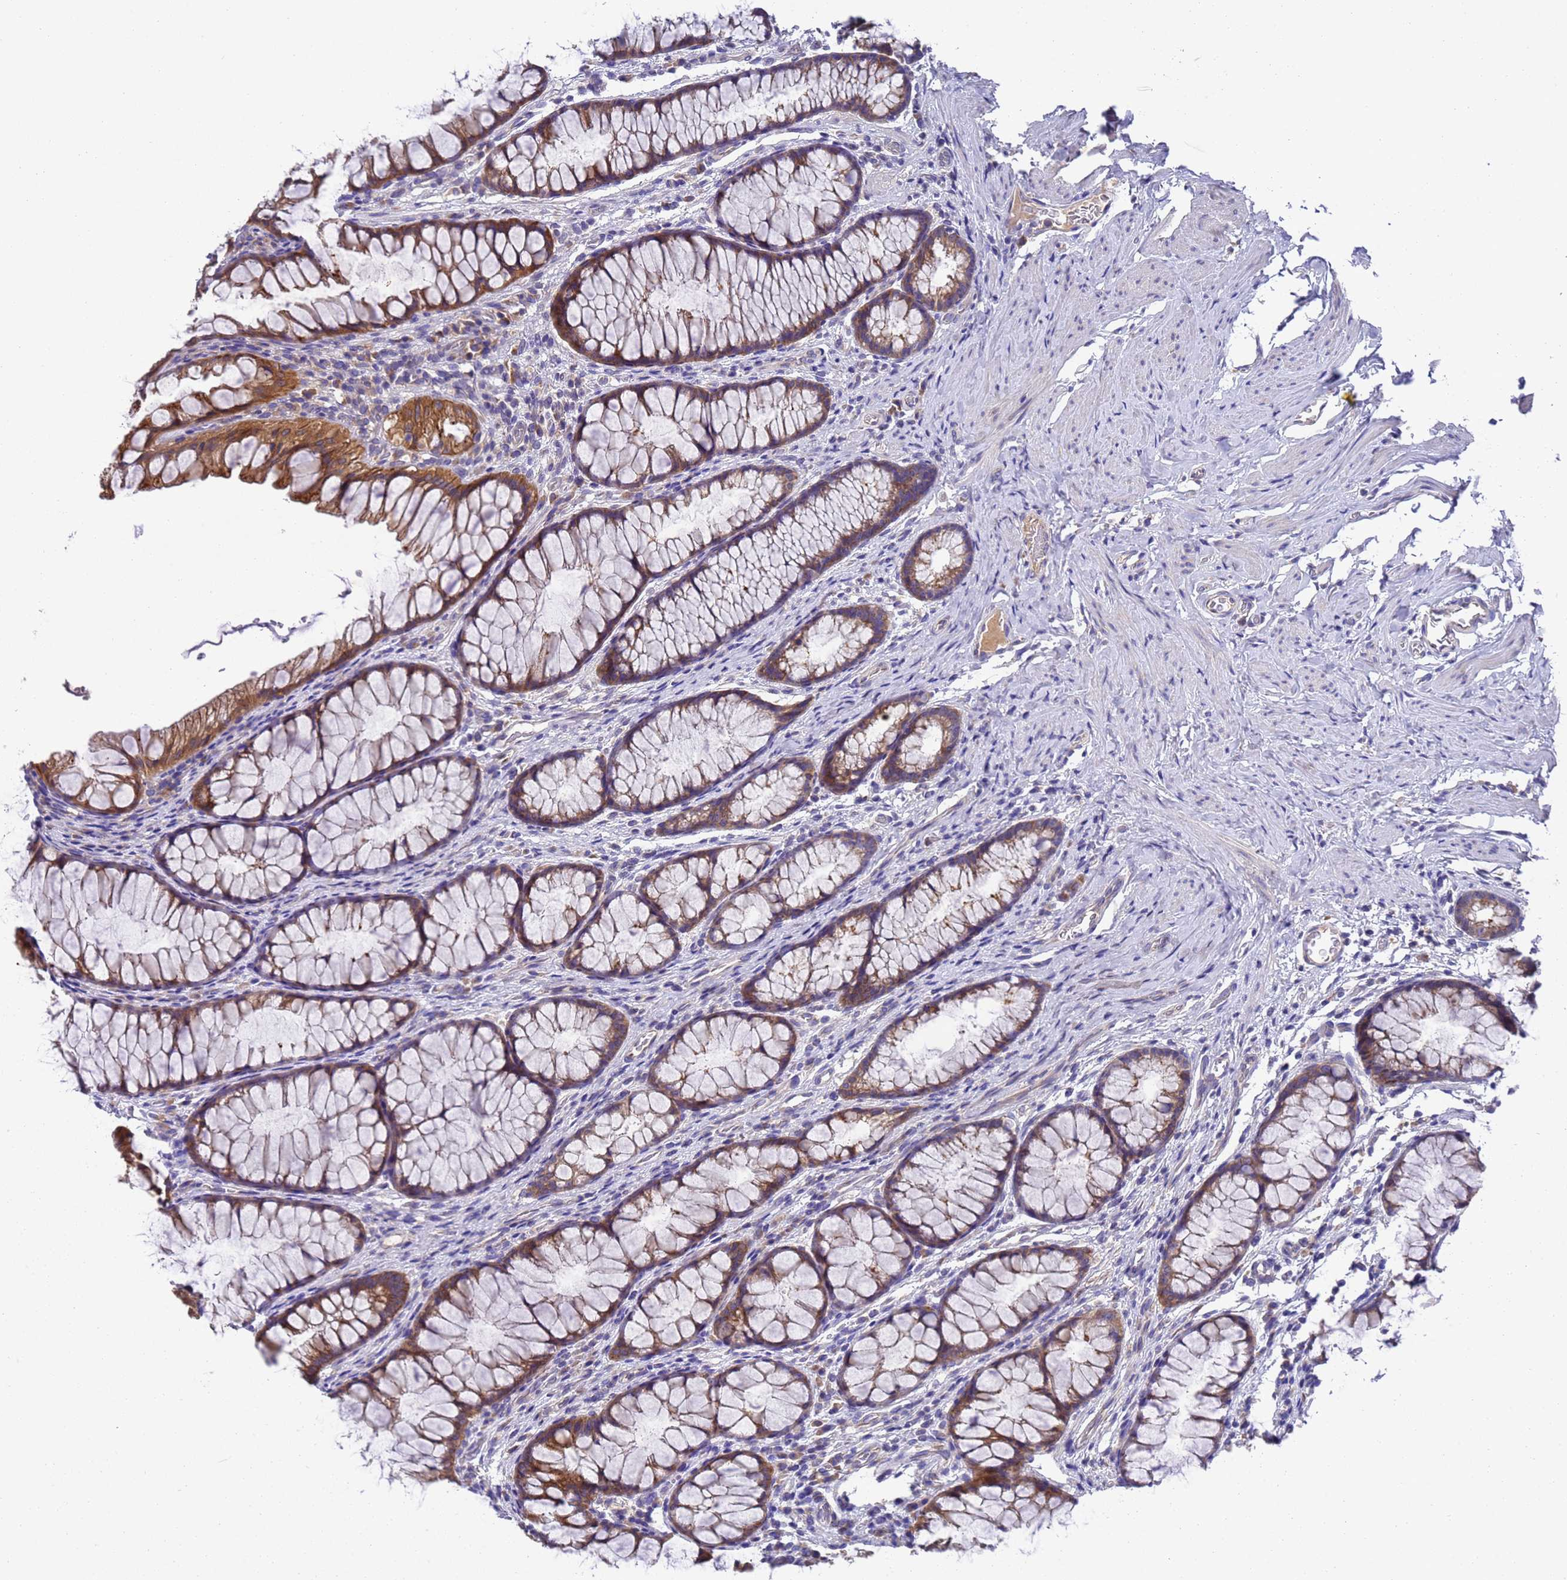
{"staining": {"intensity": "negative", "quantity": "none", "location": "none"}, "tissue": "colon", "cell_type": "Endothelial cells", "image_type": "normal", "snomed": [{"axis": "morphology", "description": "Normal tissue, NOS"}, {"axis": "topography", "description": "Colon"}], "caption": "DAB (3,3'-diaminobenzidine) immunohistochemical staining of unremarkable human colon demonstrates no significant expression in endothelial cells.", "gene": "DCAF12L1", "patient": {"sex": "female", "age": 62}}